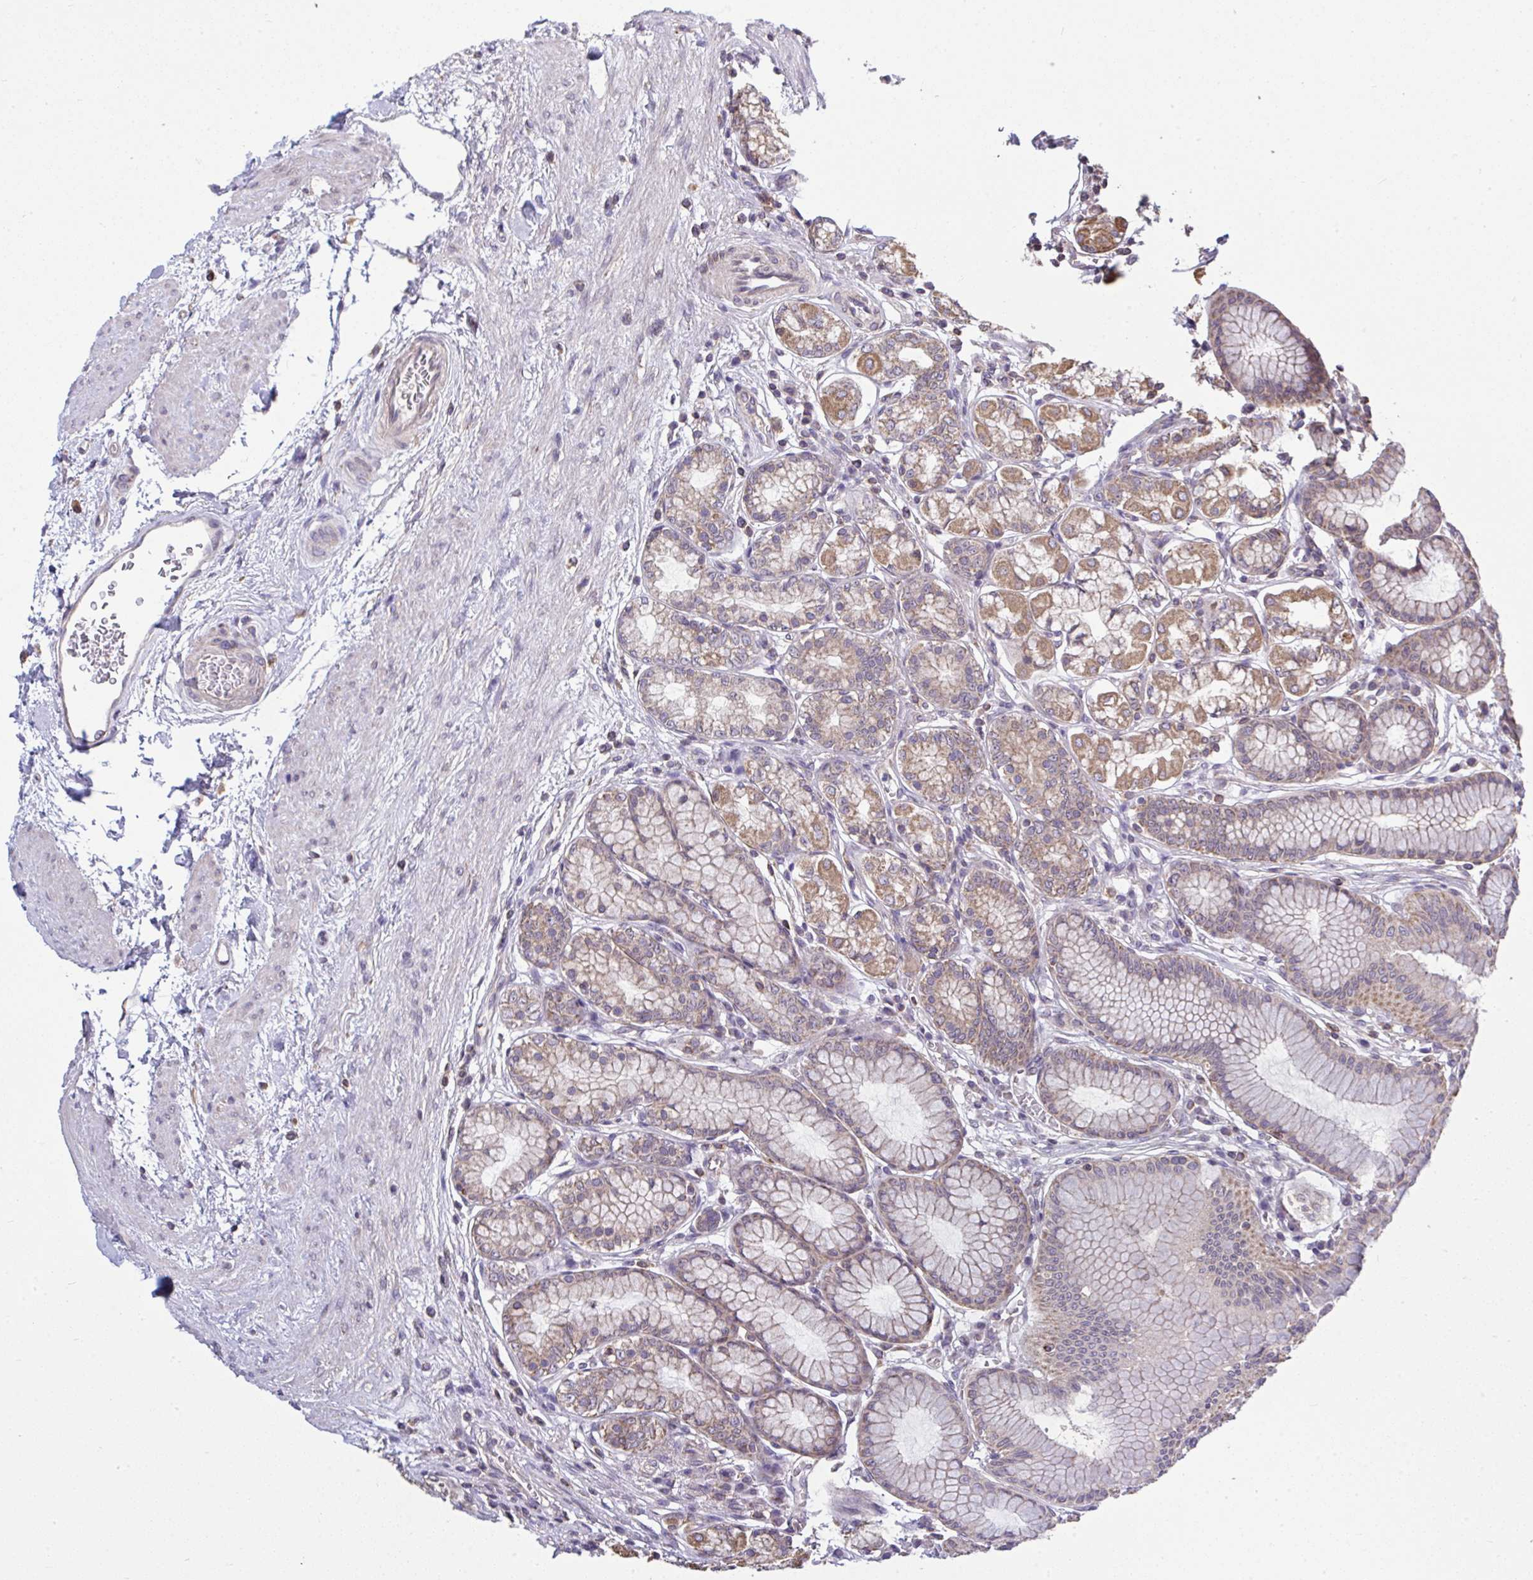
{"staining": {"intensity": "moderate", "quantity": "25%-75%", "location": "cytoplasmic/membranous"}, "tissue": "stomach", "cell_type": "Glandular cells", "image_type": "normal", "snomed": [{"axis": "morphology", "description": "Normal tissue, NOS"}, {"axis": "topography", "description": "Stomach"}, {"axis": "topography", "description": "Stomach, lower"}], "caption": "Immunohistochemistry of normal human stomach shows medium levels of moderate cytoplasmic/membranous staining in approximately 25%-75% of glandular cells.", "gene": "PPM1H", "patient": {"sex": "male", "age": 76}}